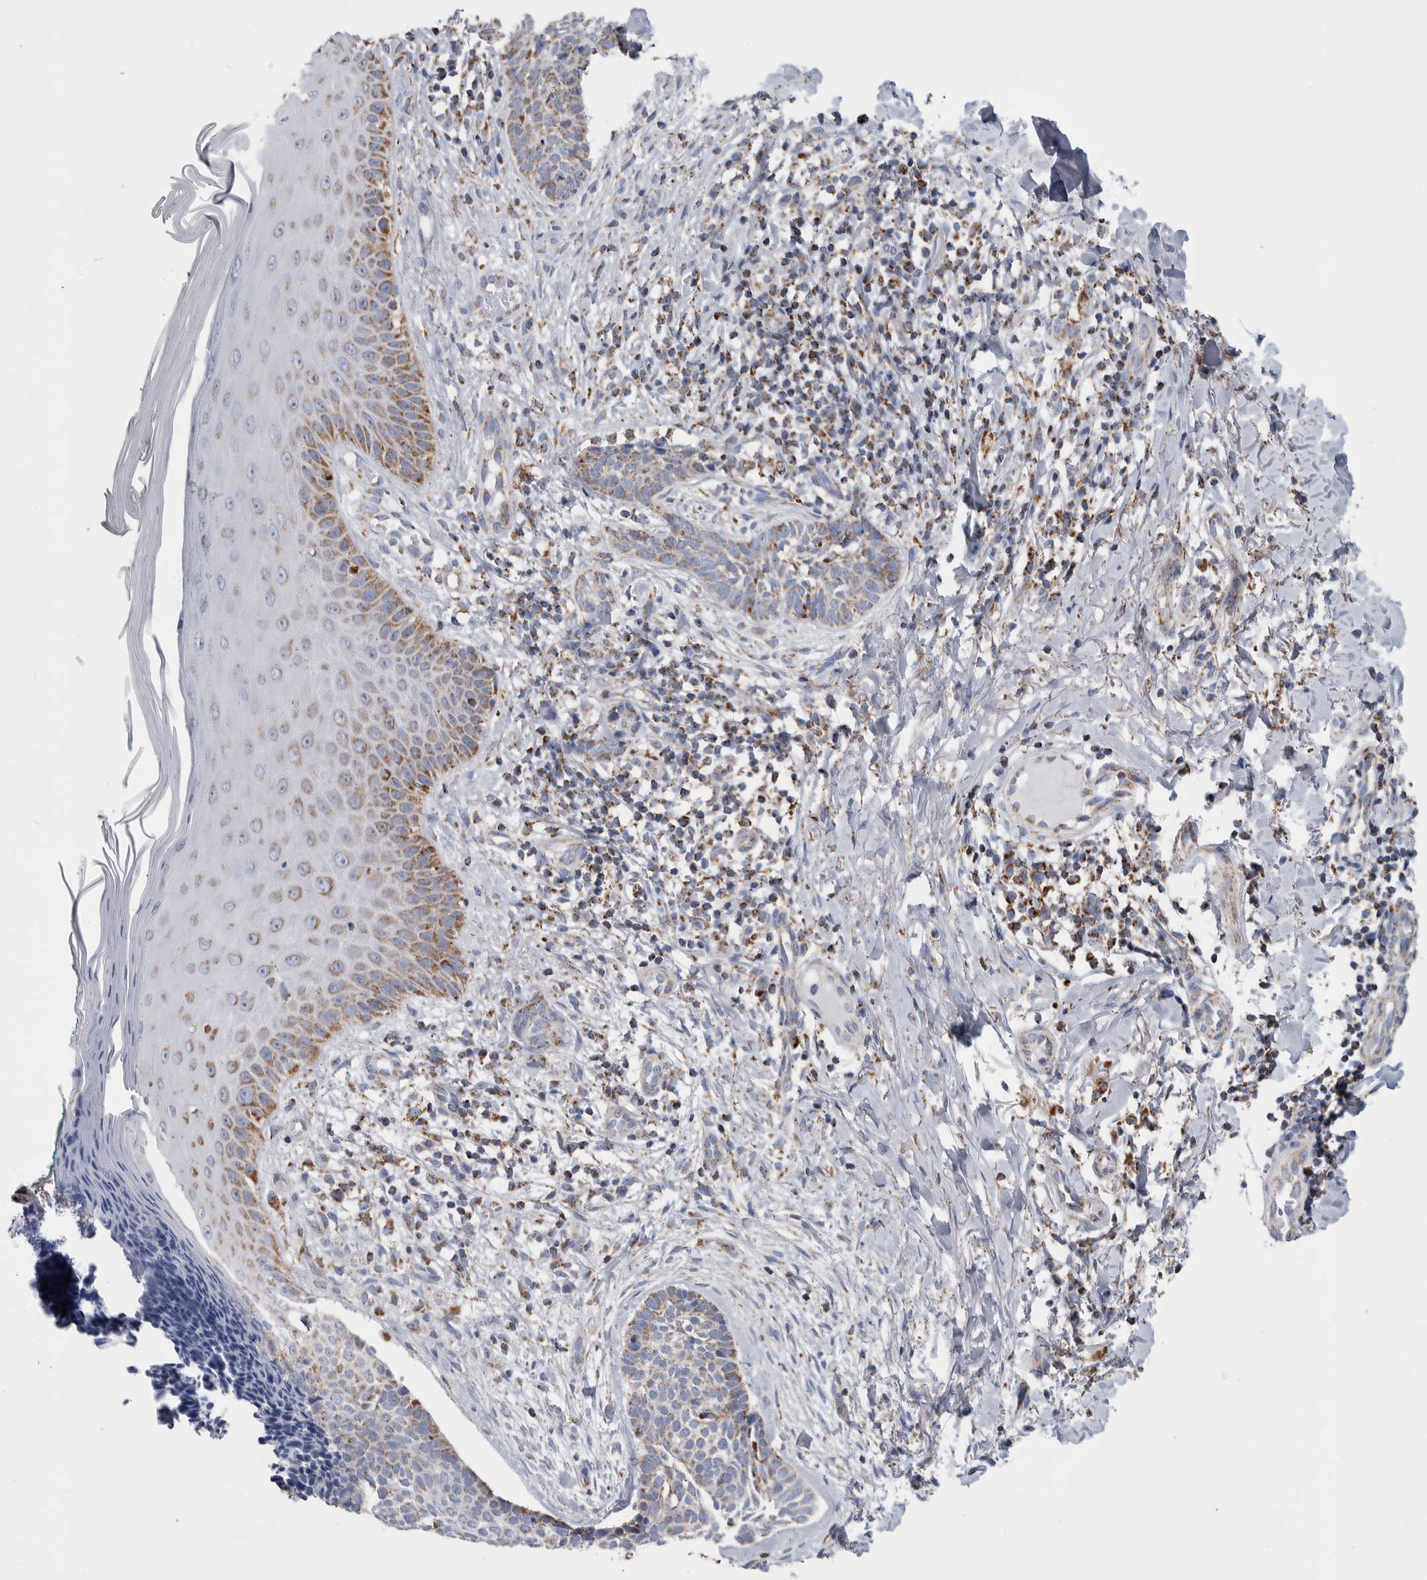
{"staining": {"intensity": "weak", "quantity": "25%-75%", "location": "cytoplasmic/membranous"}, "tissue": "skin cancer", "cell_type": "Tumor cells", "image_type": "cancer", "snomed": [{"axis": "morphology", "description": "Normal tissue, NOS"}, {"axis": "morphology", "description": "Basal cell carcinoma"}, {"axis": "topography", "description": "Skin"}], "caption": "Immunohistochemical staining of skin cancer displays low levels of weak cytoplasmic/membranous staining in approximately 25%-75% of tumor cells.", "gene": "ETFA", "patient": {"sex": "male", "age": 67}}